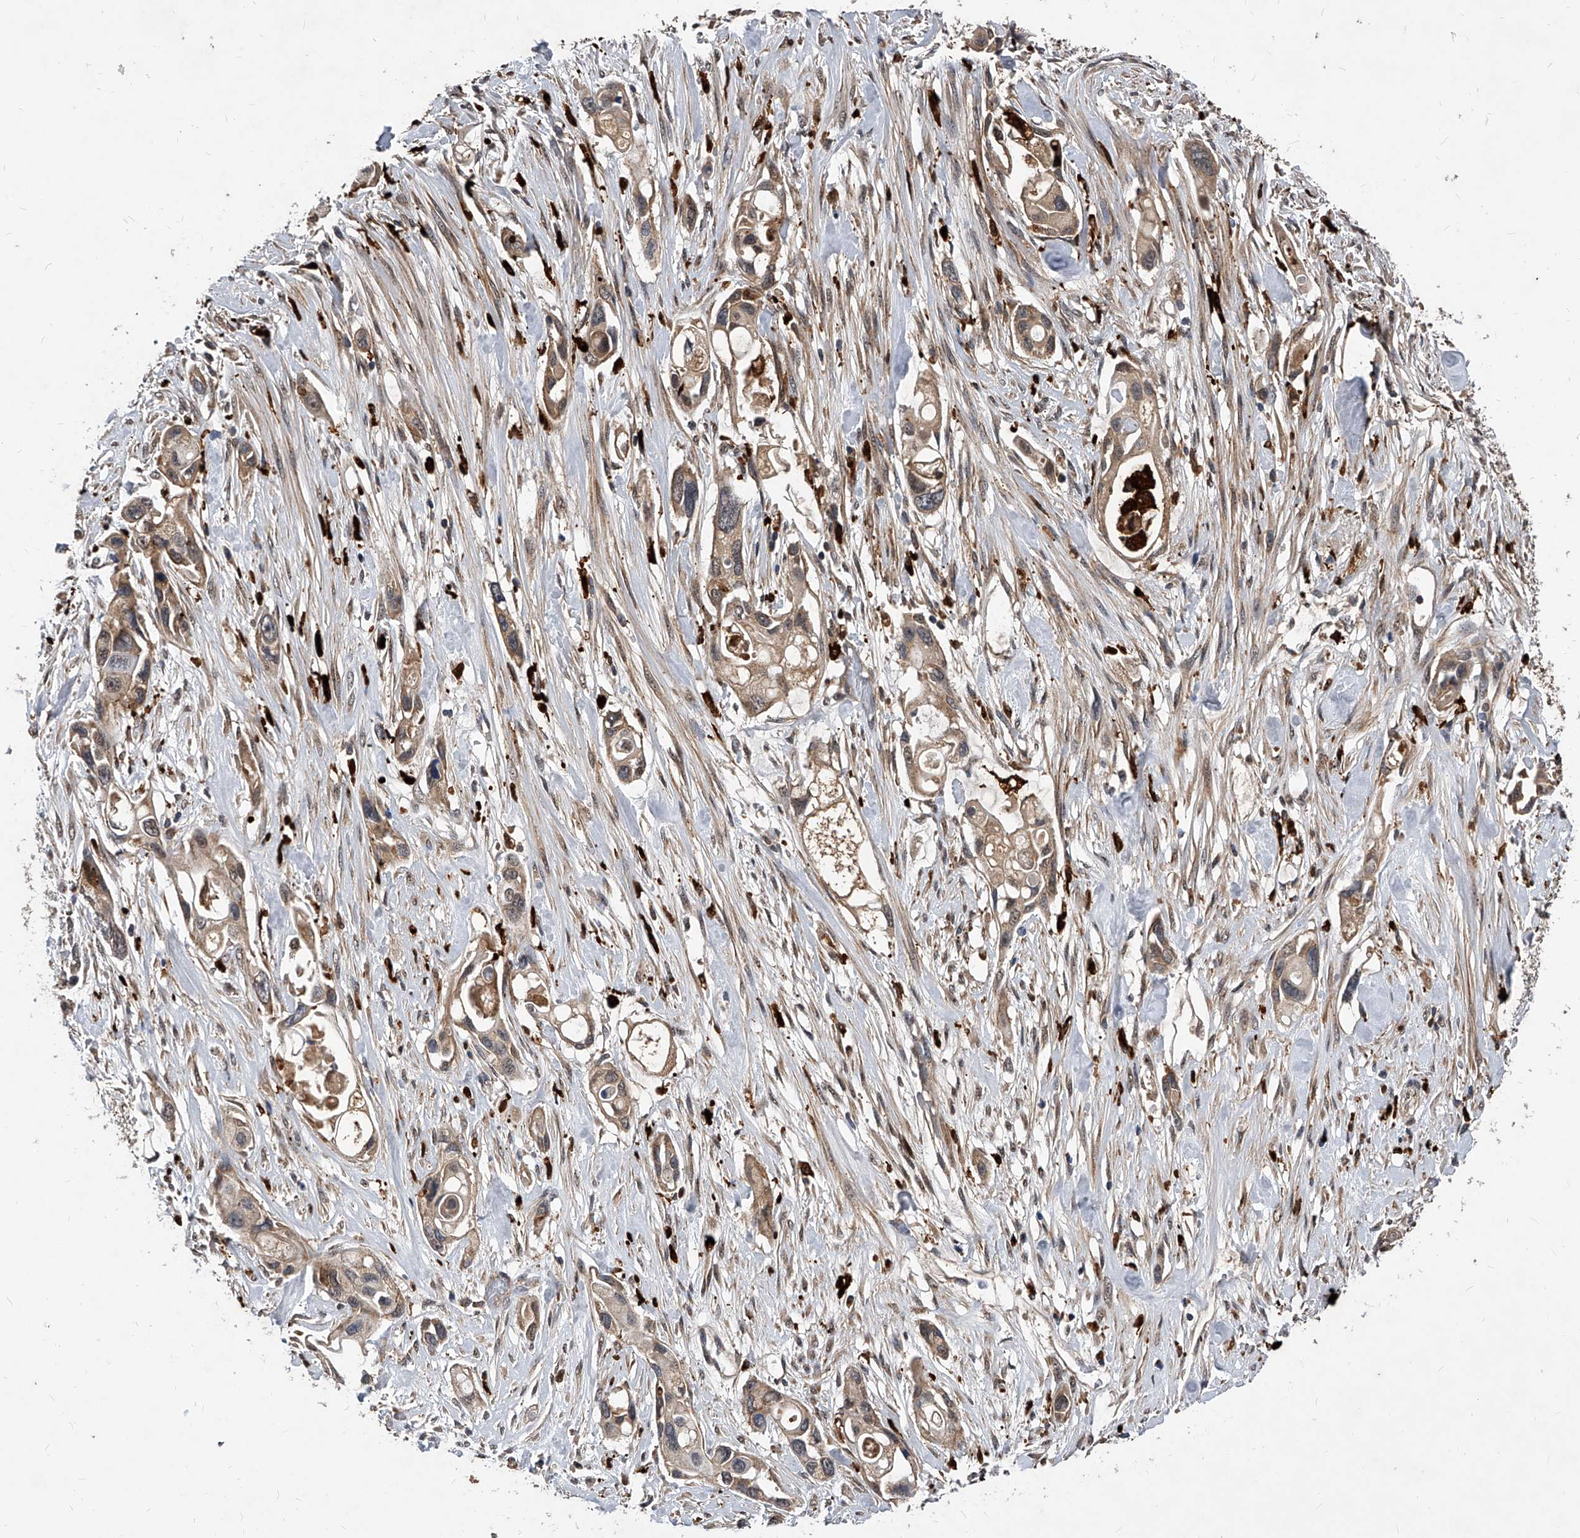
{"staining": {"intensity": "weak", "quantity": ">75%", "location": "cytoplasmic/membranous"}, "tissue": "pancreatic cancer", "cell_type": "Tumor cells", "image_type": "cancer", "snomed": [{"axis": "morphology", "description": "Adenocarcinoma, NOS"}, {"axis": "topography", "description": "Pancreas"}], "caption": "Immunohistochemical staining of pancreatic cancer shows weak cytoplasmic/membranous protein staining in approximately >75% of tumor cells. (DAB IHC, brown staining for protein, blue staining for nuclei).", "gene": "SOBP", "patient": {"sex": "female", "age": 60}}